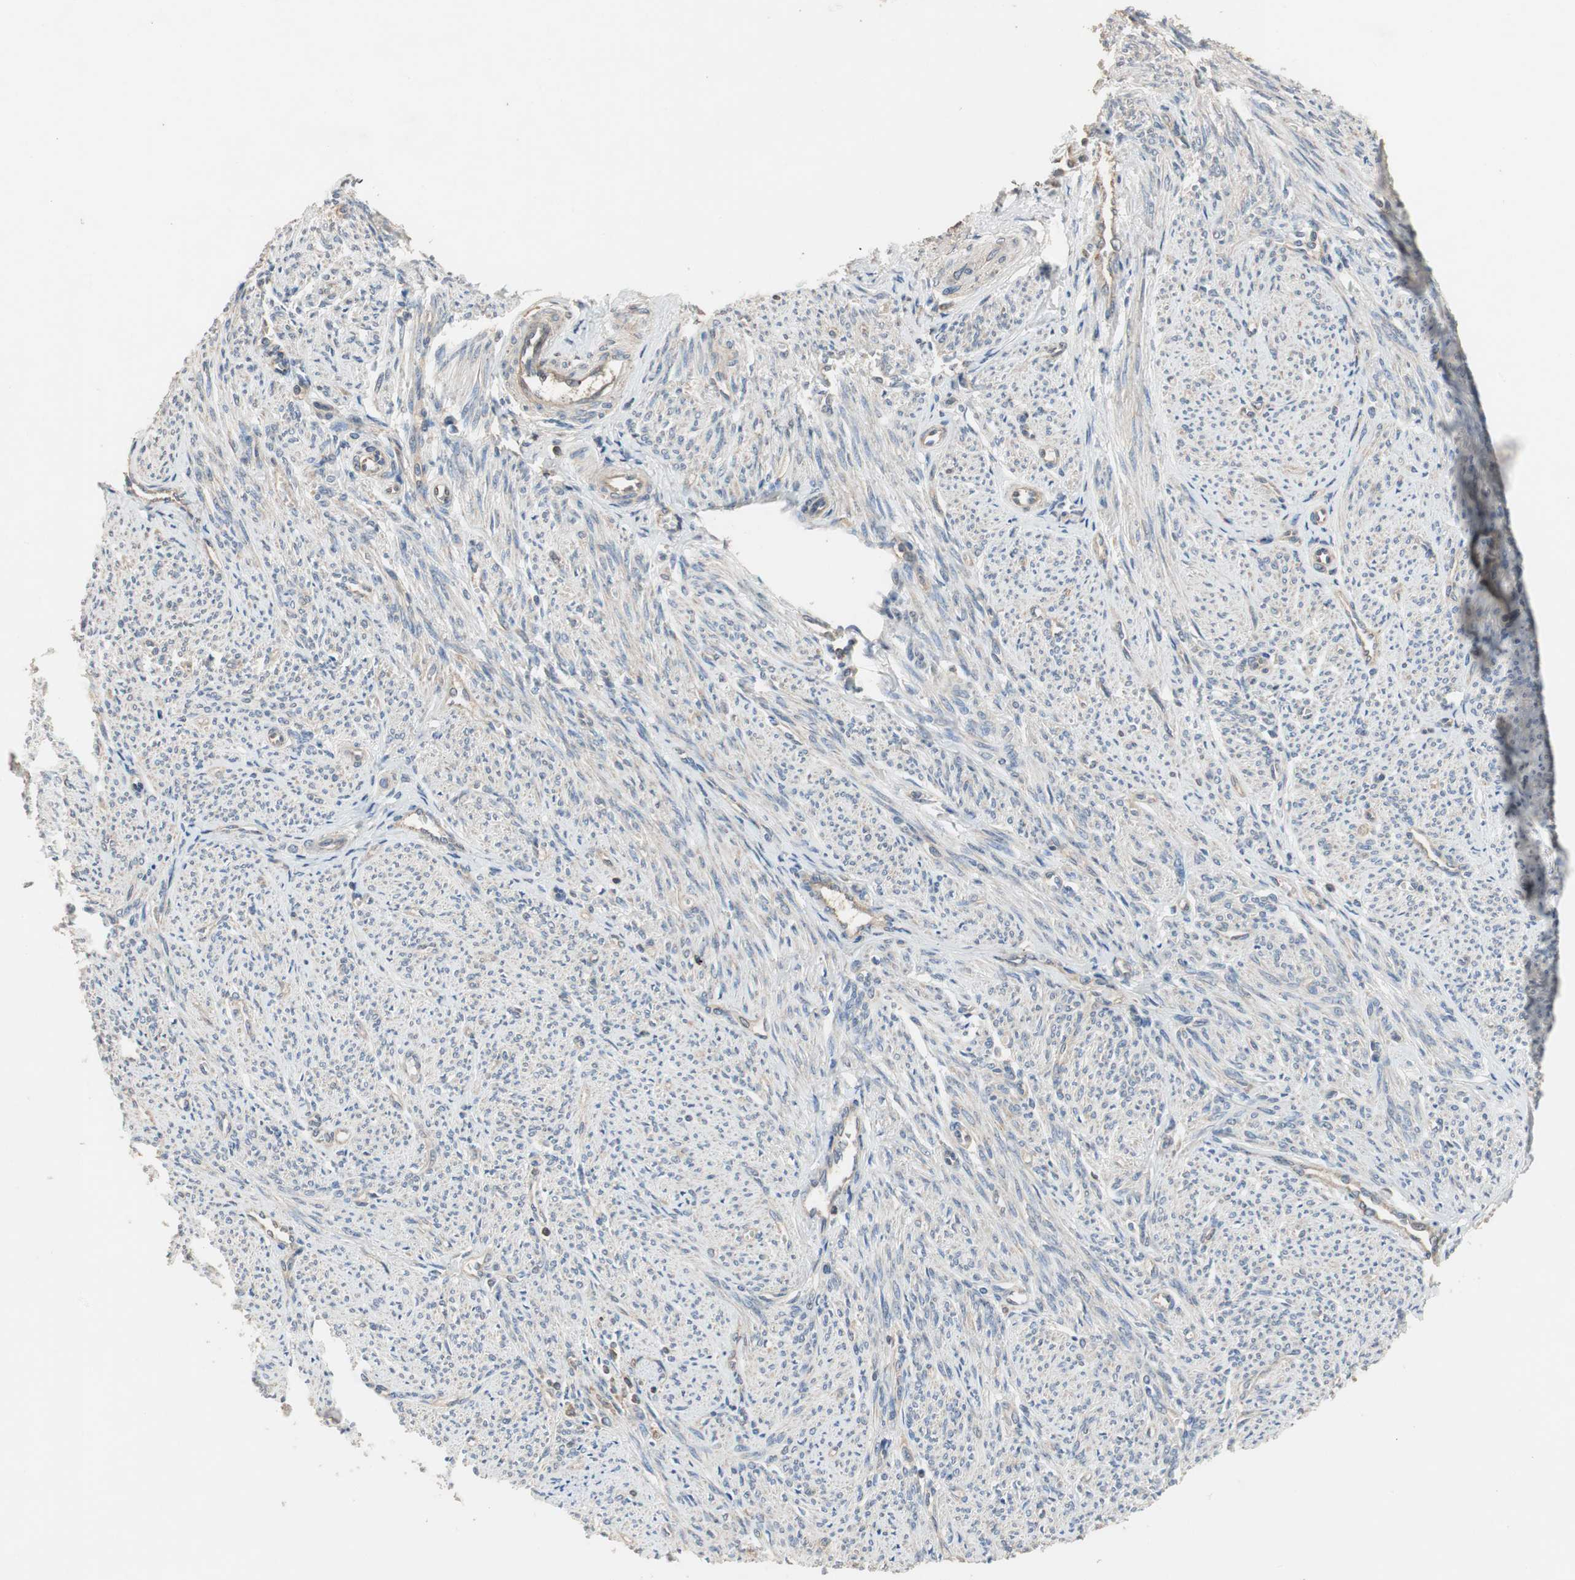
{"staining": {"intensity": "weak", "quantity": ">75%", "location": "cytoplasmic/membranous"}, "tissue": "smooth muscle", "cell_type": "Smooth muscle cells", "image_type": "normal", "snomed": [{"axis": "morphology", "description": "Normal tissue, NOS"}, {"axis": "topography", "description": "Smooth muscle"}], "caption": "Protein expression analysis of normal human smooth muscle reveals weak cytoplasmic/membranous staining in about >75% of smooth muscle cells. (Stains: DAB (3,3'-diaminobenzidine) in brown, nuclei in blue, Microscopy: brightfield microscopy at high magnification).", "gene": "MAP4K2", "patient": {"sex": "female", "age": 65}}